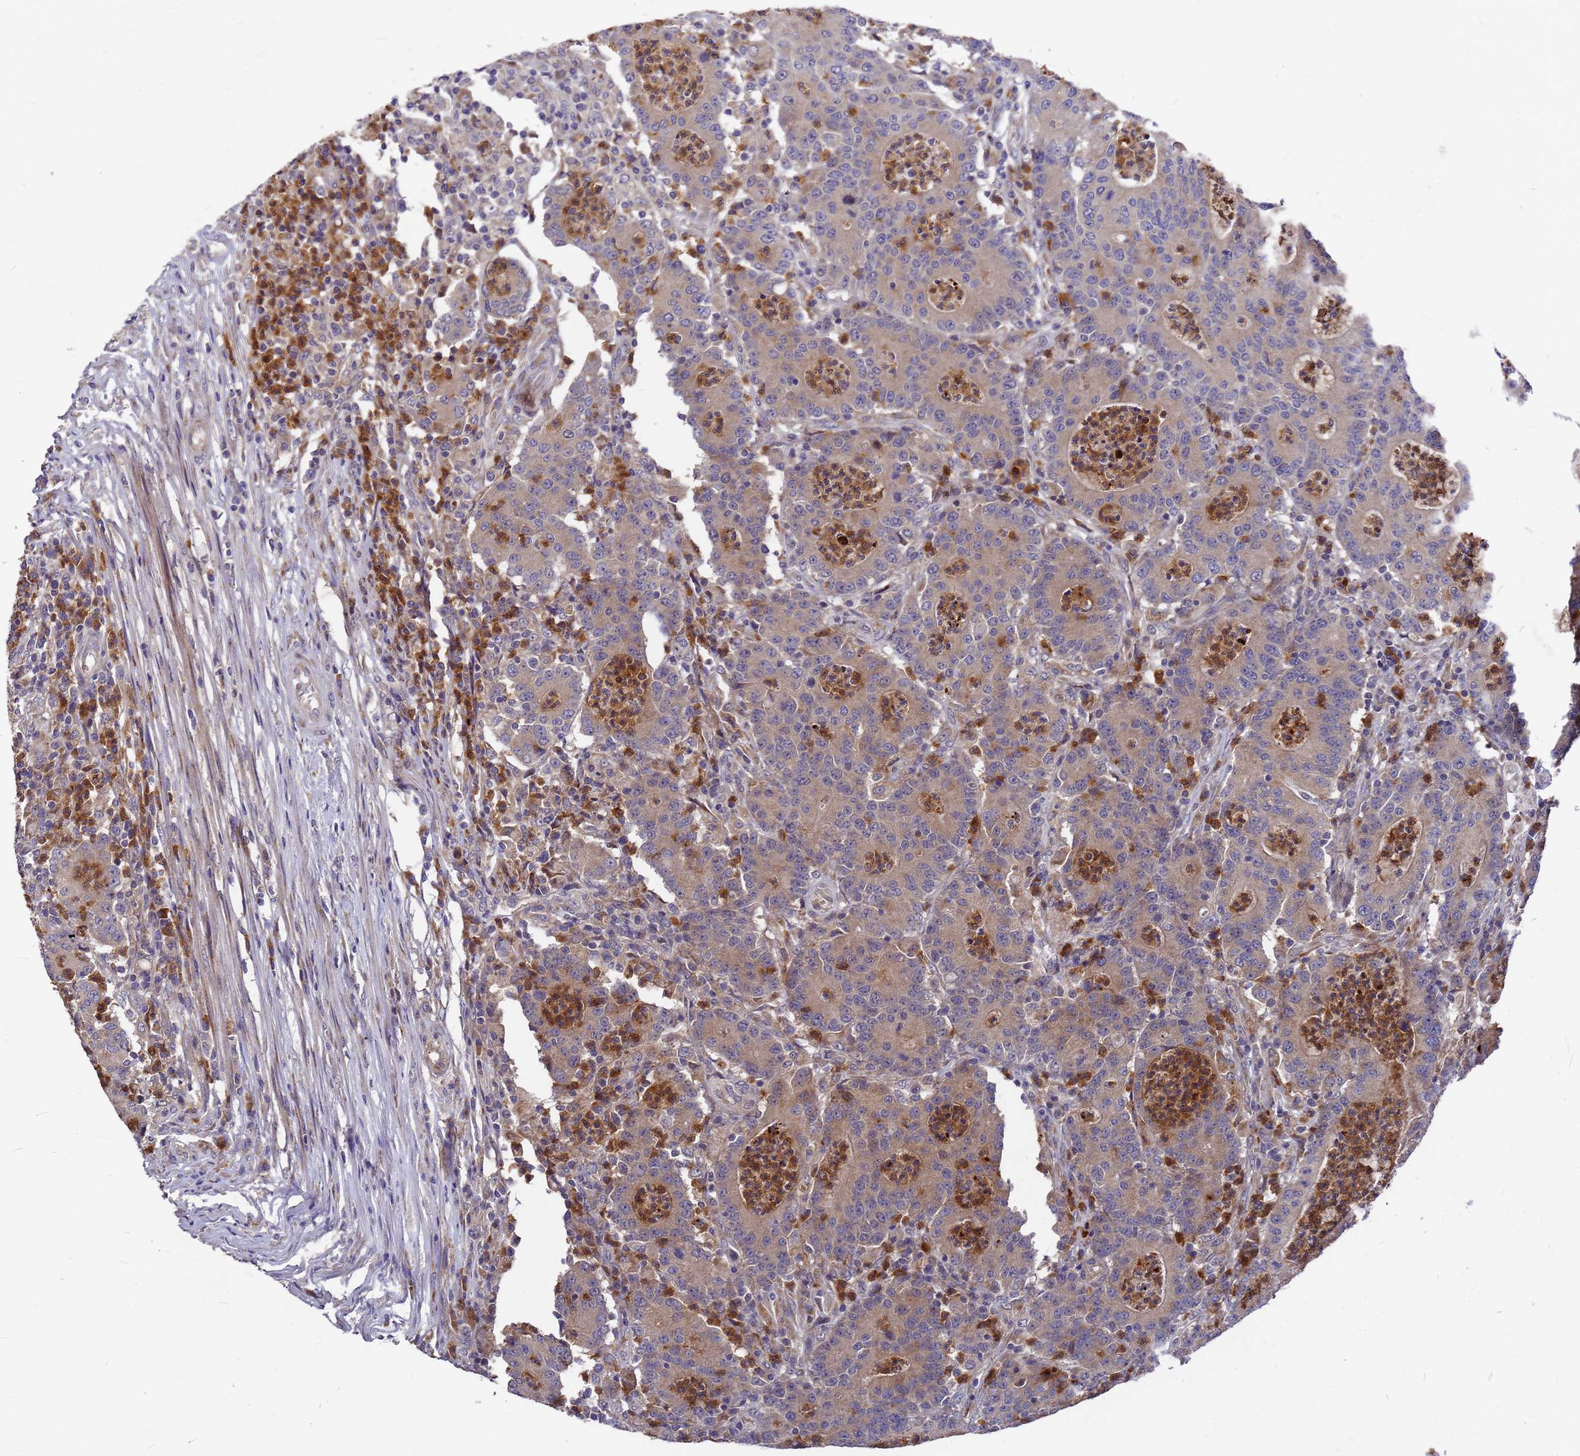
{"staining": {"intensity": "moderate", "quantity": ">75%", "location": "cytoplasmic/membranous"}, "tissue": "colorectal cancer", "cell_type": "Tumor cells", "image_type": "cancer", "snomed": [{"axis": "morphology", "description": "Adenocarcinoma, NOS"}, {"axis": "topography", "description": "Colon"}], "caption": "Immunohistochemistry (IHC) (DAB) staining of adenocarcinoma (colorectal) shows moderate cytoplasmic/membranous protein expression in about >75% of tumor cells.", "gene": "ZNF717", "patient": {"sex": "male", "age": 83}}